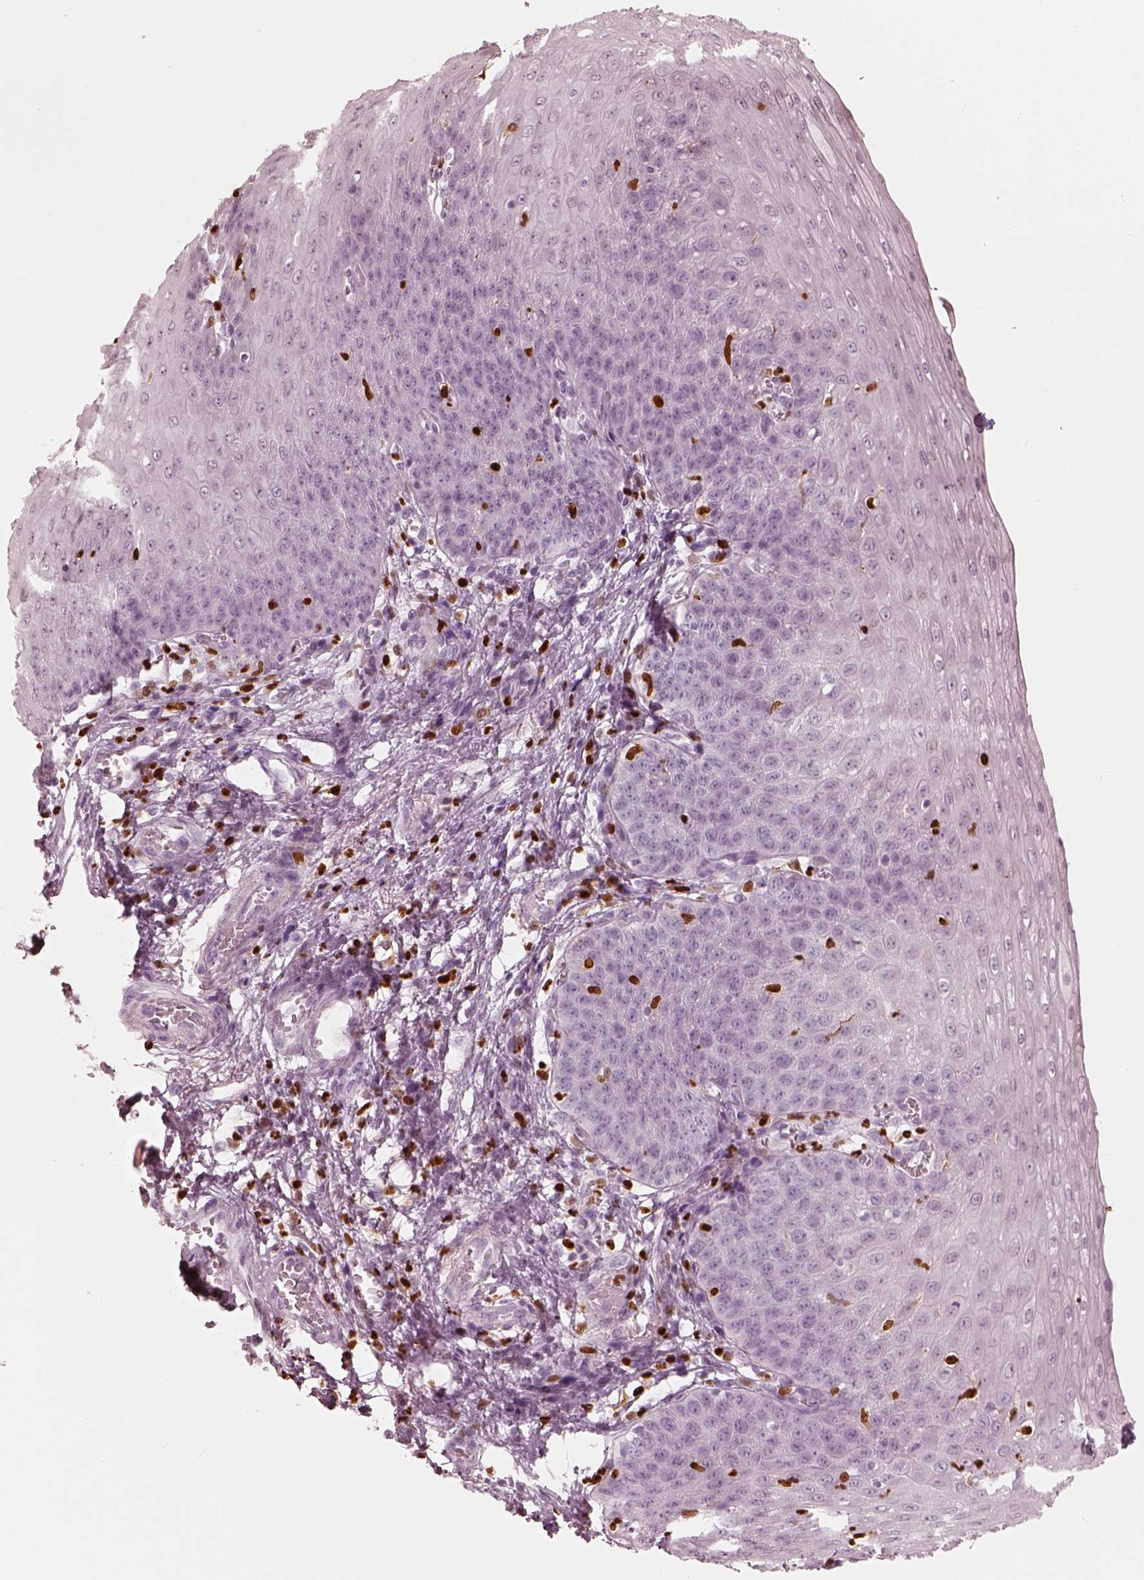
{"staining": {"intensity": "negative", "quantity": "none", "location": "none"}, "tissue": "esophagus", "cell_type": "Squamous epithelial cells", "image_type": "normal", "snomed": [{"axis": "morphology", "description": "Normal tissue, NOS"}, {"axis": "topography", "description": "Esophagus"}], "caption": "DAB (3,3'-diaminobenzidine) immunohistochemical staining of normal human esophagus exhibits no significant positivity in squamous epithelial cells. (Stains: DAB immunohistochemistry with hematoxylin counter stain, Microscopy: brightfield microscopy at high magnification).", "gene": "ALOX5", "patient": {"sex": "male", "age": 71}}